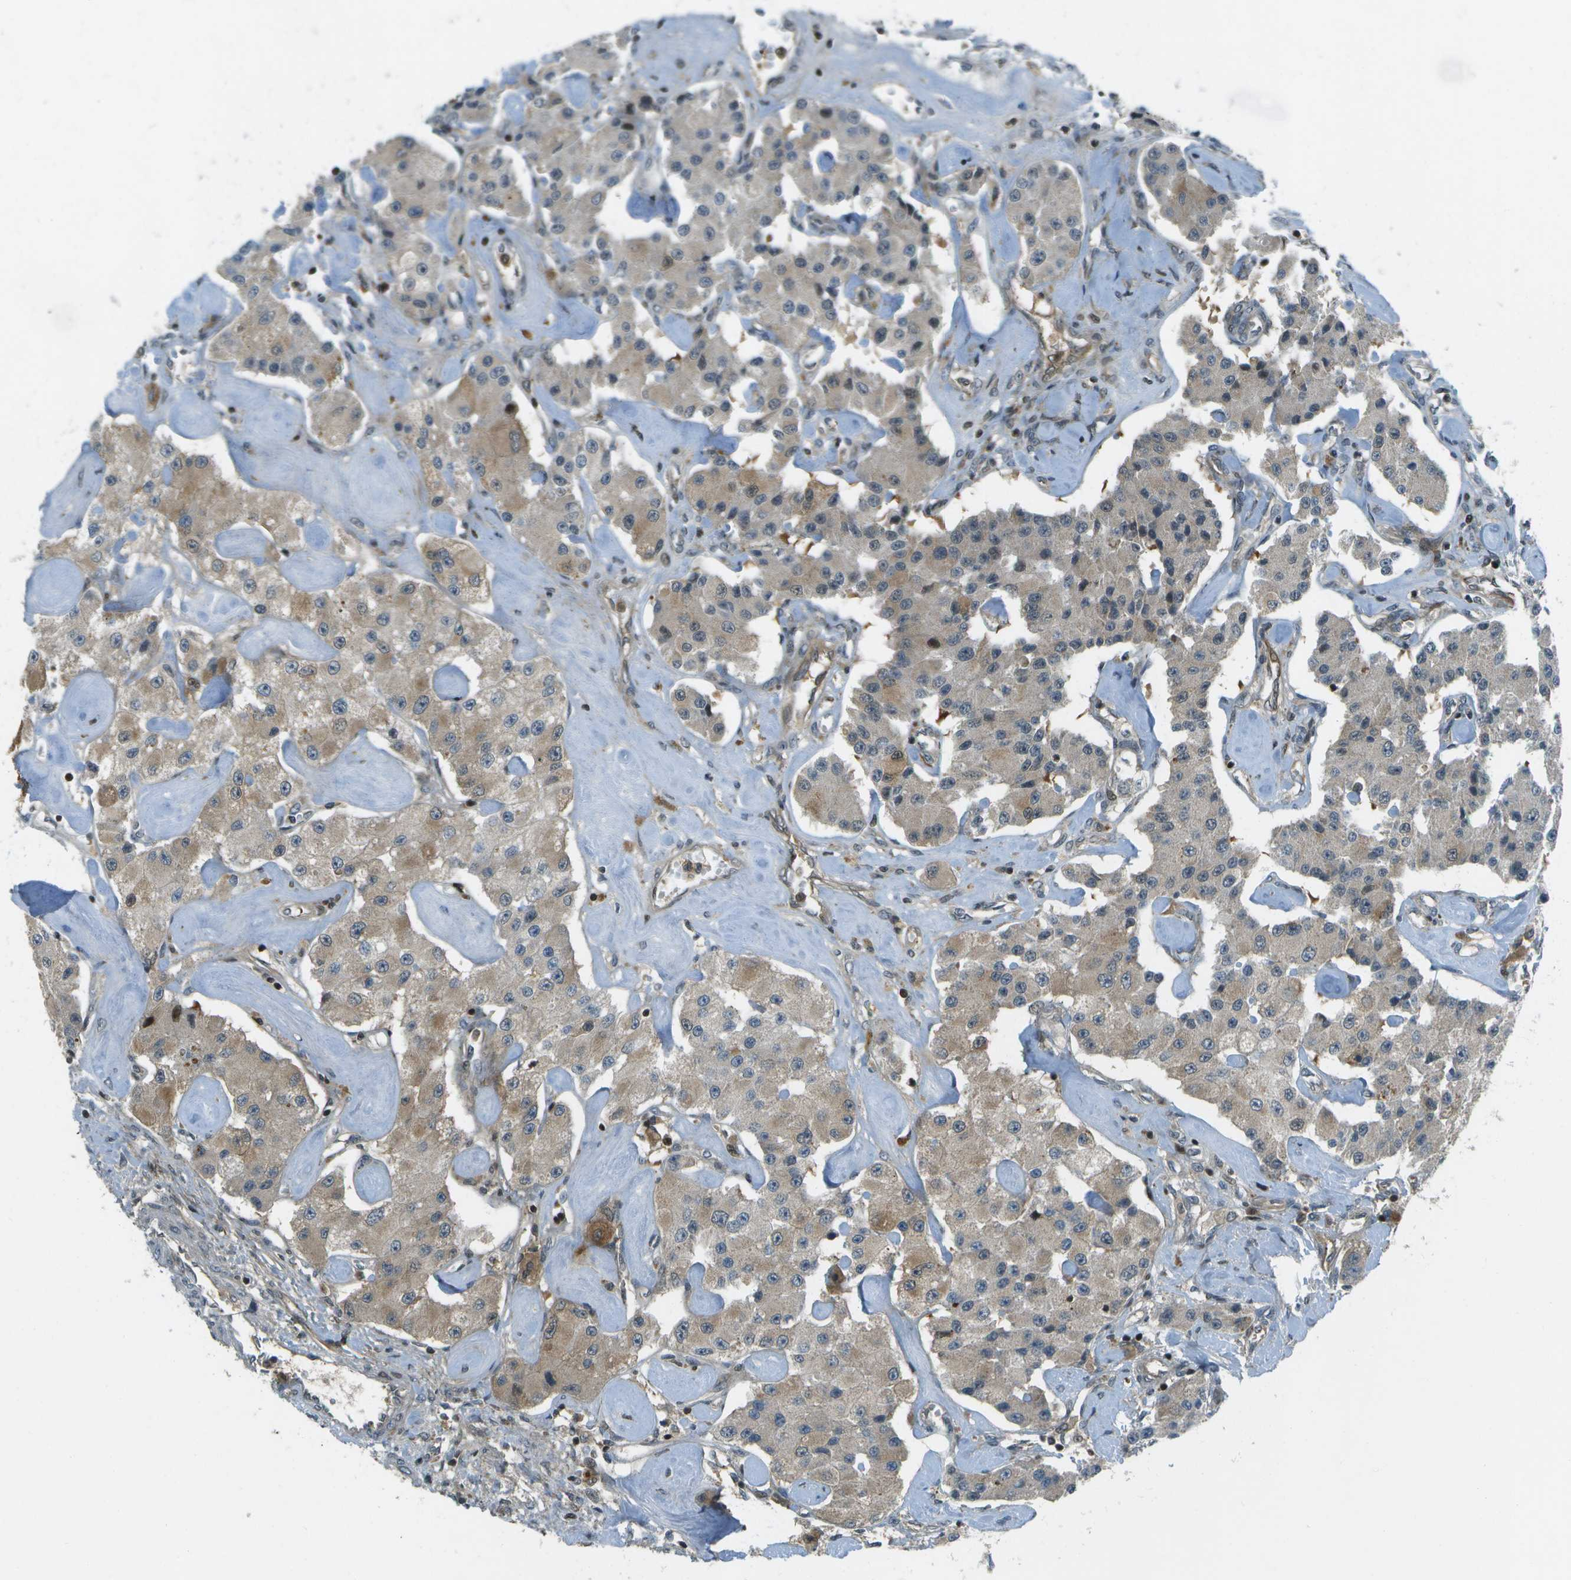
{"staining": {"intensity": "weak", "quantity": "25%-75%", "location": "cytoplasmic/membranous"}, "tissue": "carcinoid", "cell_type": "Tumor cells", "image_type": "cancer", "snomed": [{"axis": "morphology", "description": "Carcinoid, malignant, NOS"}, {"axis": "topography", "description": "Pancreas"}], "caption": "Immunohistochemical staining of human carcinoid (malignant) displays weak cytoplasmic/membranous protein staining in approximately 25%-75% of tumor cells.", "gene": "TMEM19", "patient": {"sex": "male", "age": 41}}